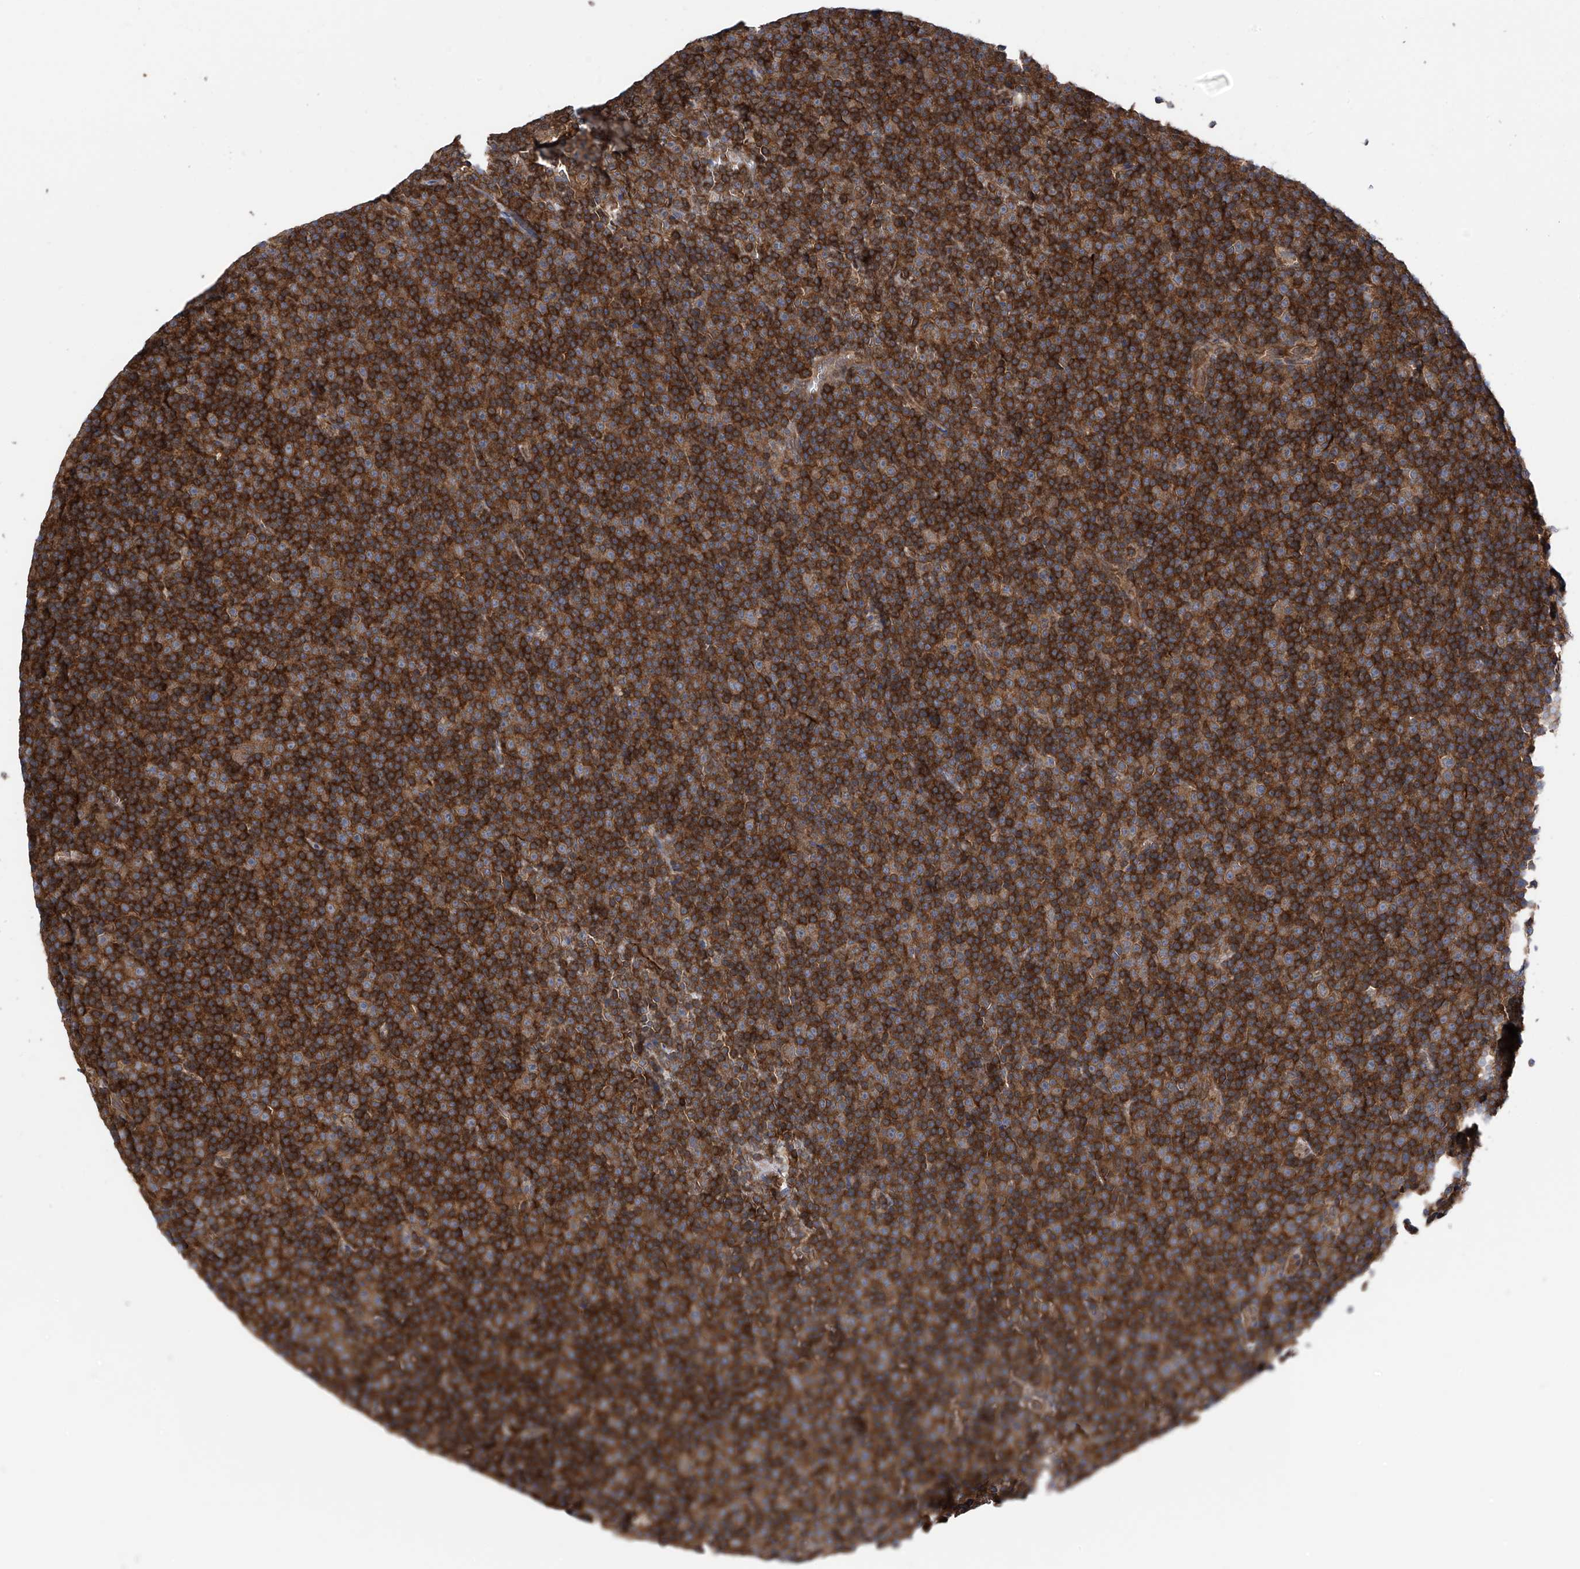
{"staining": {"intensity": "moderate", "quantity": ">75%", "location": "cytoplasmic/membranous"}, "tissue": "lymphoma", "cell_type": "Tumor cells", "image_type": "cancer", "snomed": [{"axis": "morphology", "description": "Malignant lymphoma, non-Hodgkin's type, Low grade"}, {"axis": "topography", "description": "Lymph node"}], "caption": "Lymphoma stained for a protein shows moderate cytoplasmic/membranous positivity in tumor cells.", "gene": "CHPF", "patient": {"sex": "female", "age": 67}}